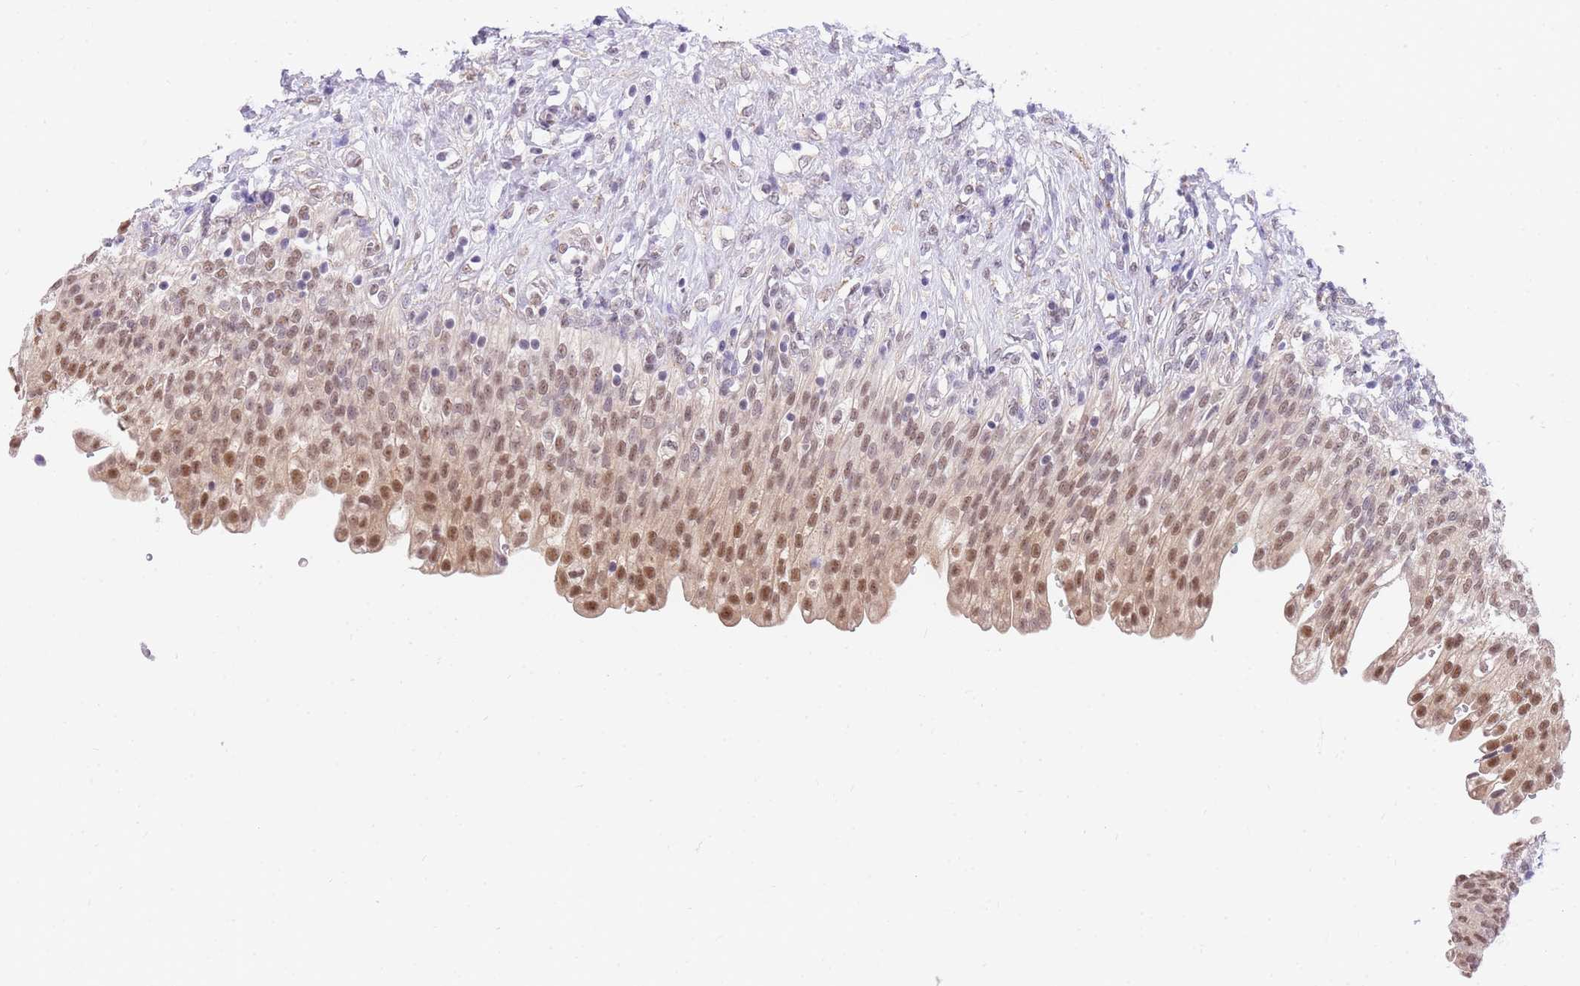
{"staining": {"intensity": "moderate", "quantity": ">75%", "location": "nuclear"}, "tissue": "urinary bladder", "cell_type": "Urothelial cells", "image_type": "normal", "snomed": [{"axis": "morphology", "description": "Urothelial carcinoma, High grade"}, {"axis": "topography", "description": "Urinary bladder"}], "caption": "Immunohistochemistry (IHC) of benign urinary bladder reveals medium levels of moderate nuclear staining in approximately >75% of urothelial cells.", "gene": "S100PBP", "patient": {"sex": "male", "age": 46}}